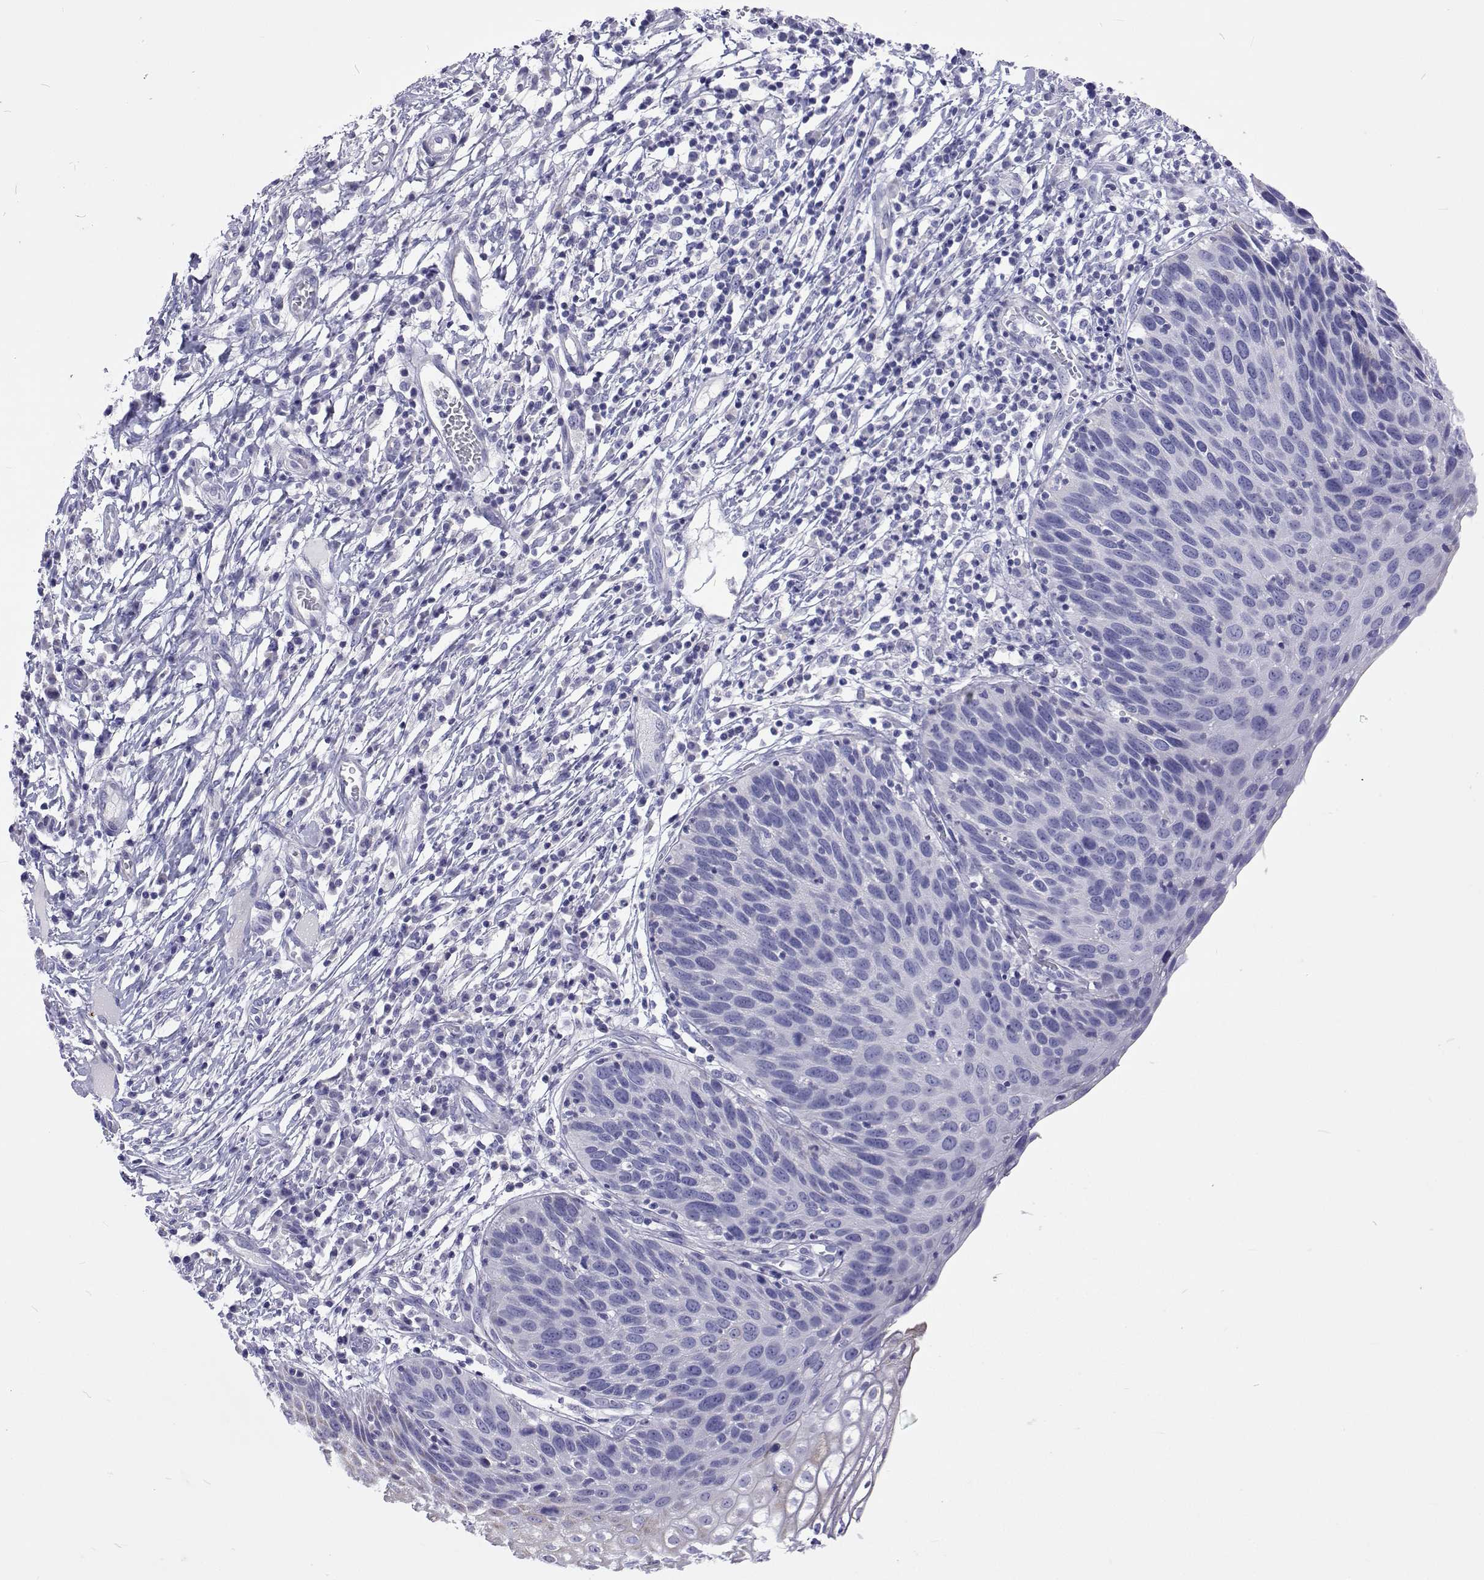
{"staining": {"intensity": "negative", "quantity": "none", "location": "none"}, "tissue": "cervix", "cell_type": "Glandular cells", "image_type": "normal", "snomed": [{"axis": "morphology", "description": "Normal tissue, NOS"}, {"axis": "topography", "description": "Cervix"}], "caption": "There is no significant expression in glandular cells of cervix.", "gene": "UMODL1", "patient": {"sex": "female", "age": 36}}